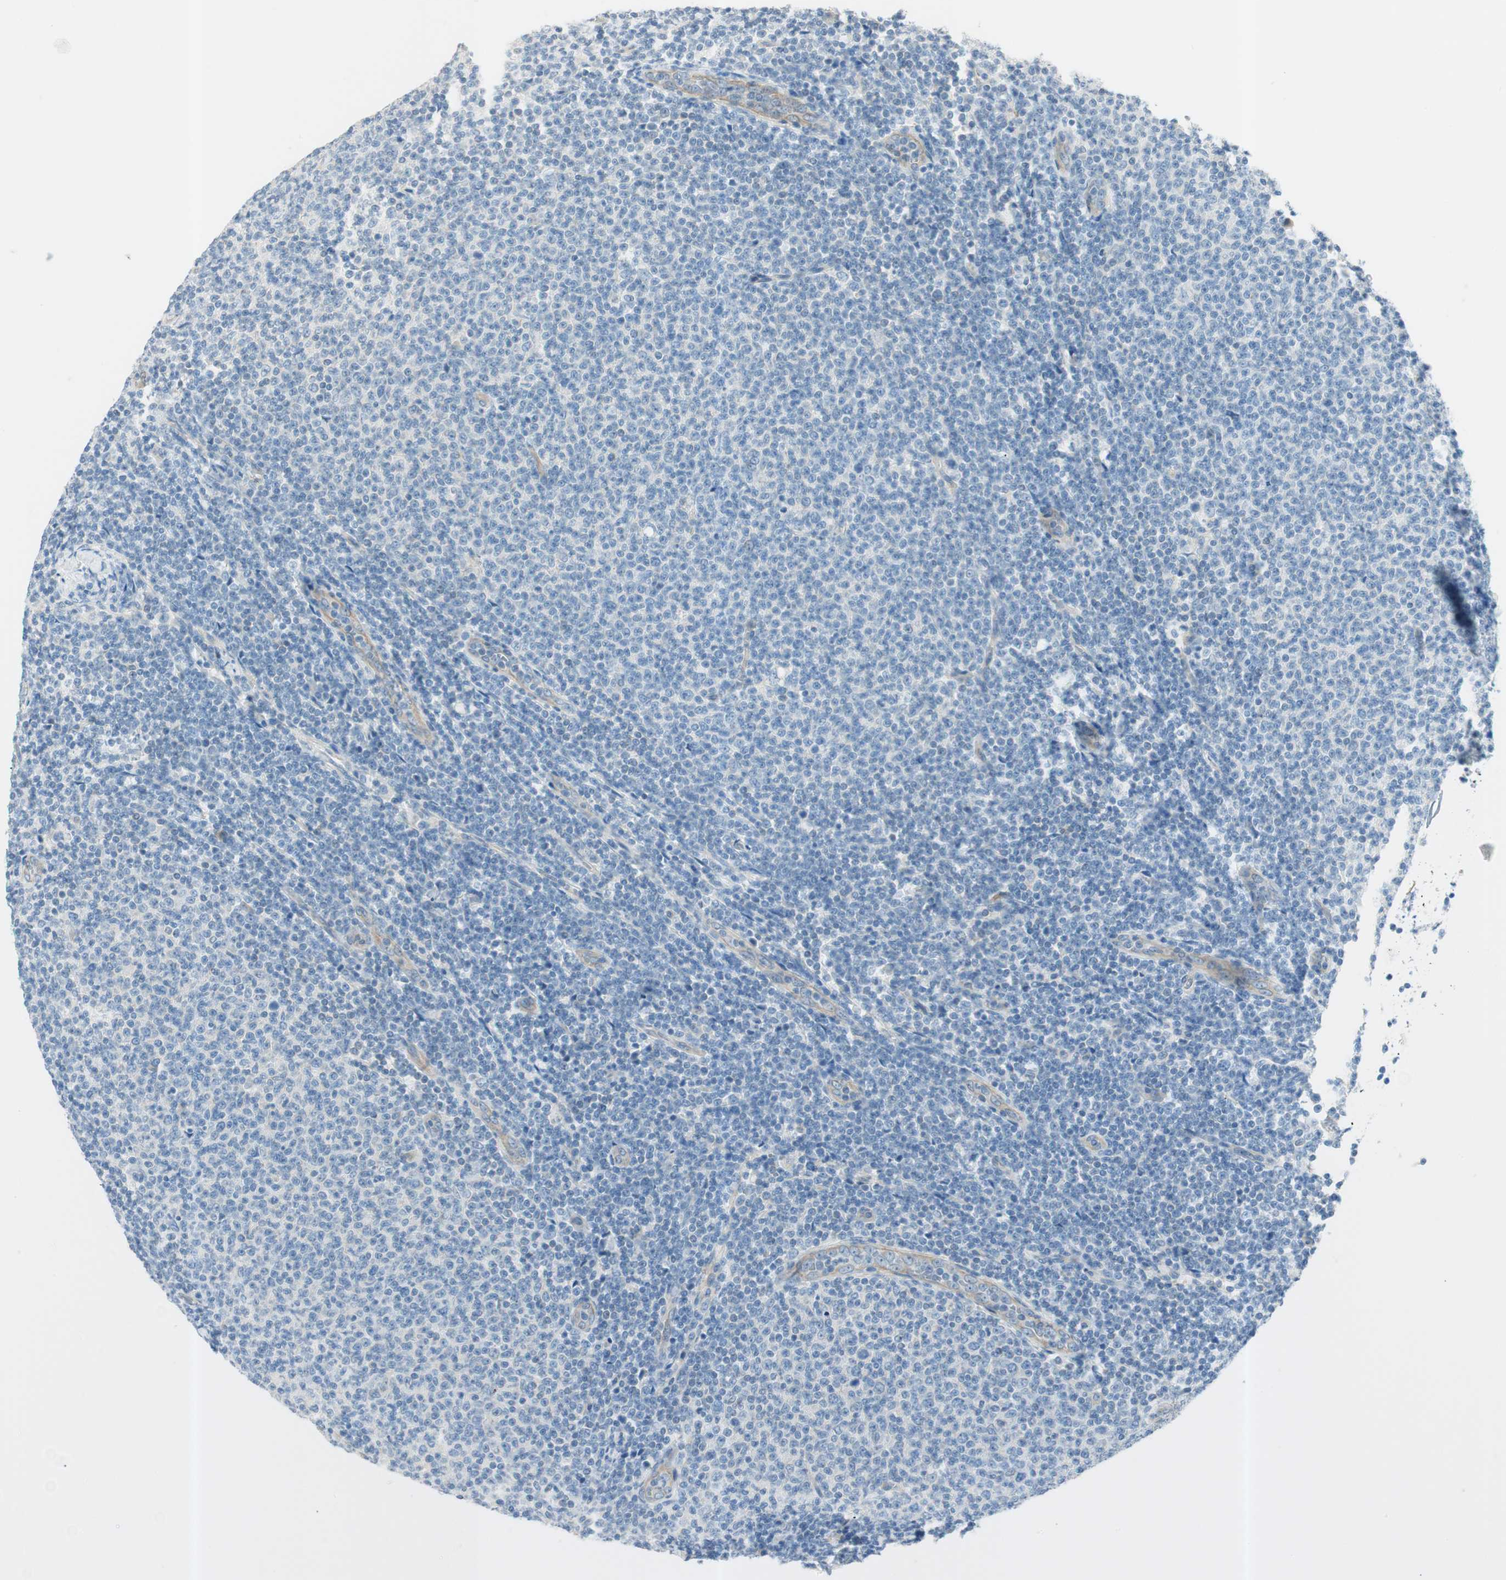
{"staining": {"intensity": "negative", "quantity": "none", "location": "none"}, "tissue": "lymphoma", "cell_type": "Tumor cells", "image_type": "cancer", "snomed": [{"axis": "morphology", "description": "Malignant lymphoma, non-Hodgkin's type, Low grade"}, {"axis": "topography", "description": "Lymph node"}], "caption": "Protein analysis of low-grade malignant lymphoma, non-Hodgkin's type reveals no significant staining in tumor cells. (DAB (3,3'-diaminobenzidine) IHC, high magnification).", "gene": "CDK3", "patient": {"sex": "male", "age": 66}}